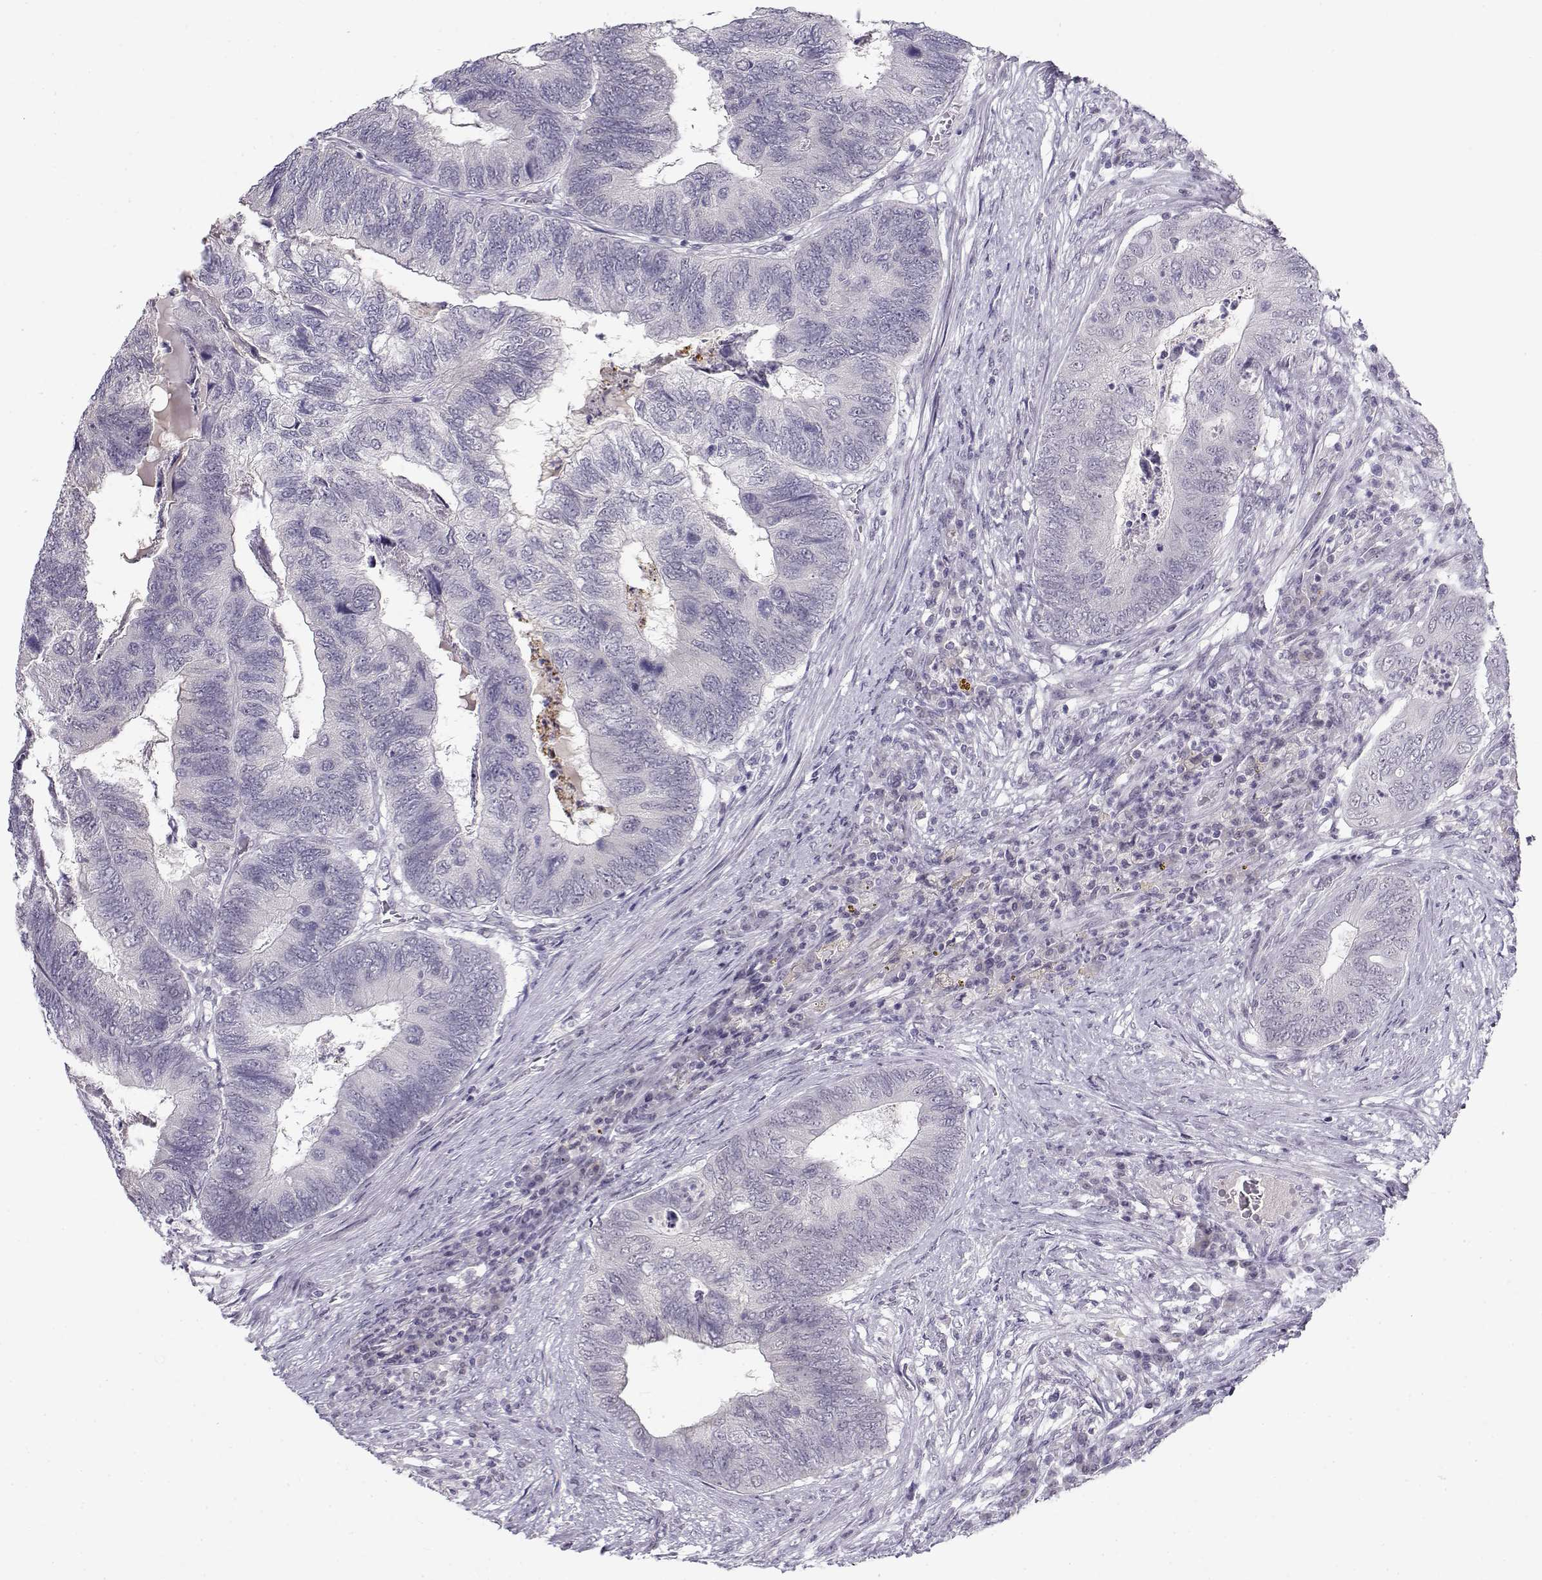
{"staining": {"intensity": "negative", "quantity": "none", "location": "none"}, "tissue": "colorectal cancer", "cell_type": "Tumor cells", "image_type": "cancer", "snomed": [{"axis": "morphology", "description": "Adenocarcinoma, NOS"}, {"axis": "topography", "description": "Colon"}], "caption": "Immunohistochemistry histopathology image of adenocarcinoma (colorectal) stained for a protein (brown), which shows no expression in tumor cells.", "gene": "C16orf86", "patient": {"sex": "female", "age": 67}}